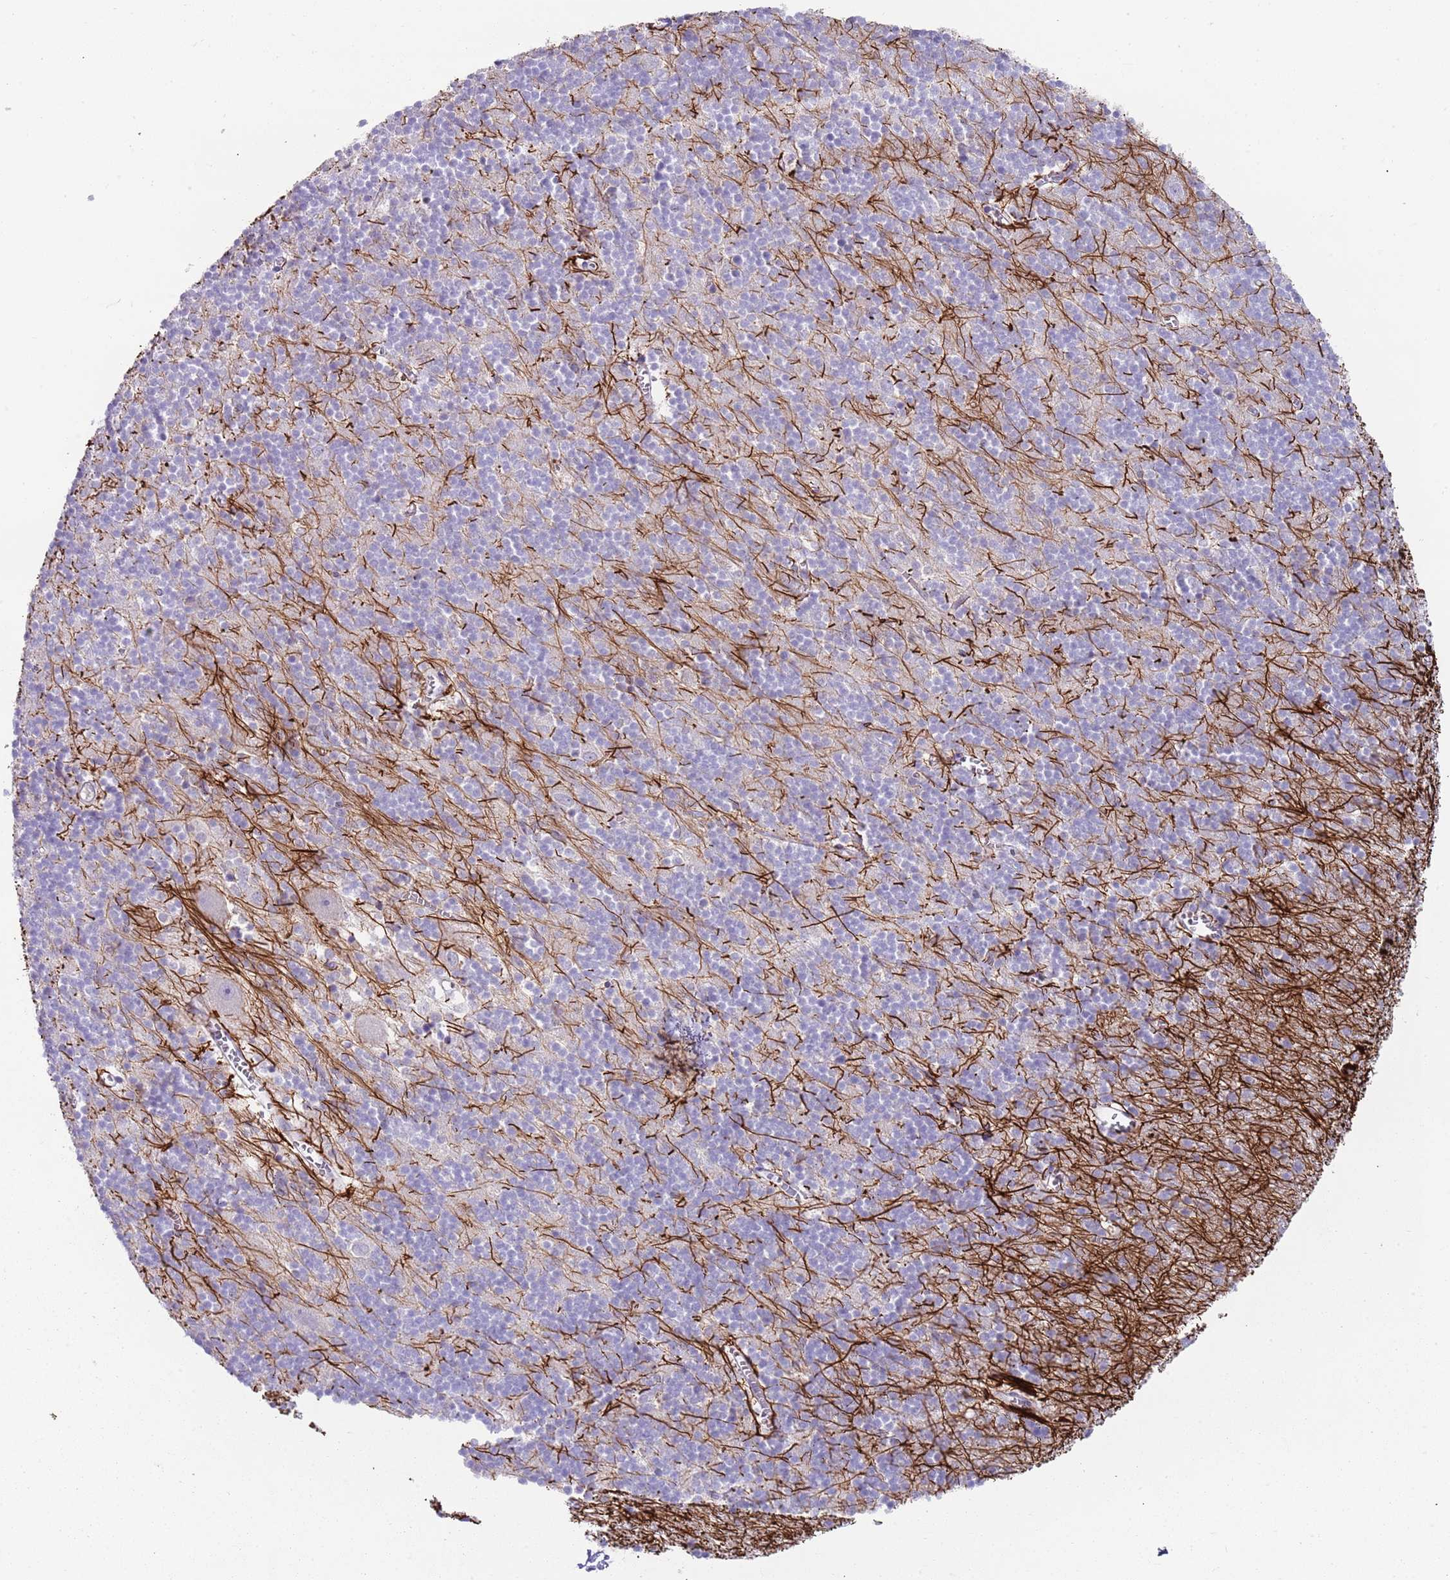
{"staining": {"intensity": "negative", "quantity": "none", "location": "none"}, "tissue": "cerebellum", "cell_type": "Cells in granular layer", "image_type": "normal", "snomed": [{"axis": "morphology", "description": "Normal tissue, NOS"}, {"axis": "topography", "description": "Cerebellum"}], "caption": "IHC photomicrograph of unremarkable cerebellum: cerebellum stained with DAB (3,3'-diaminobenzidine) exhibits no significant protein positivity in cells in granular layer. (Immunohistochemistry, brightfield microscopy, high magnification).", "gene": "LRRN3", "patient": {"sex": "male", "age": 54}}